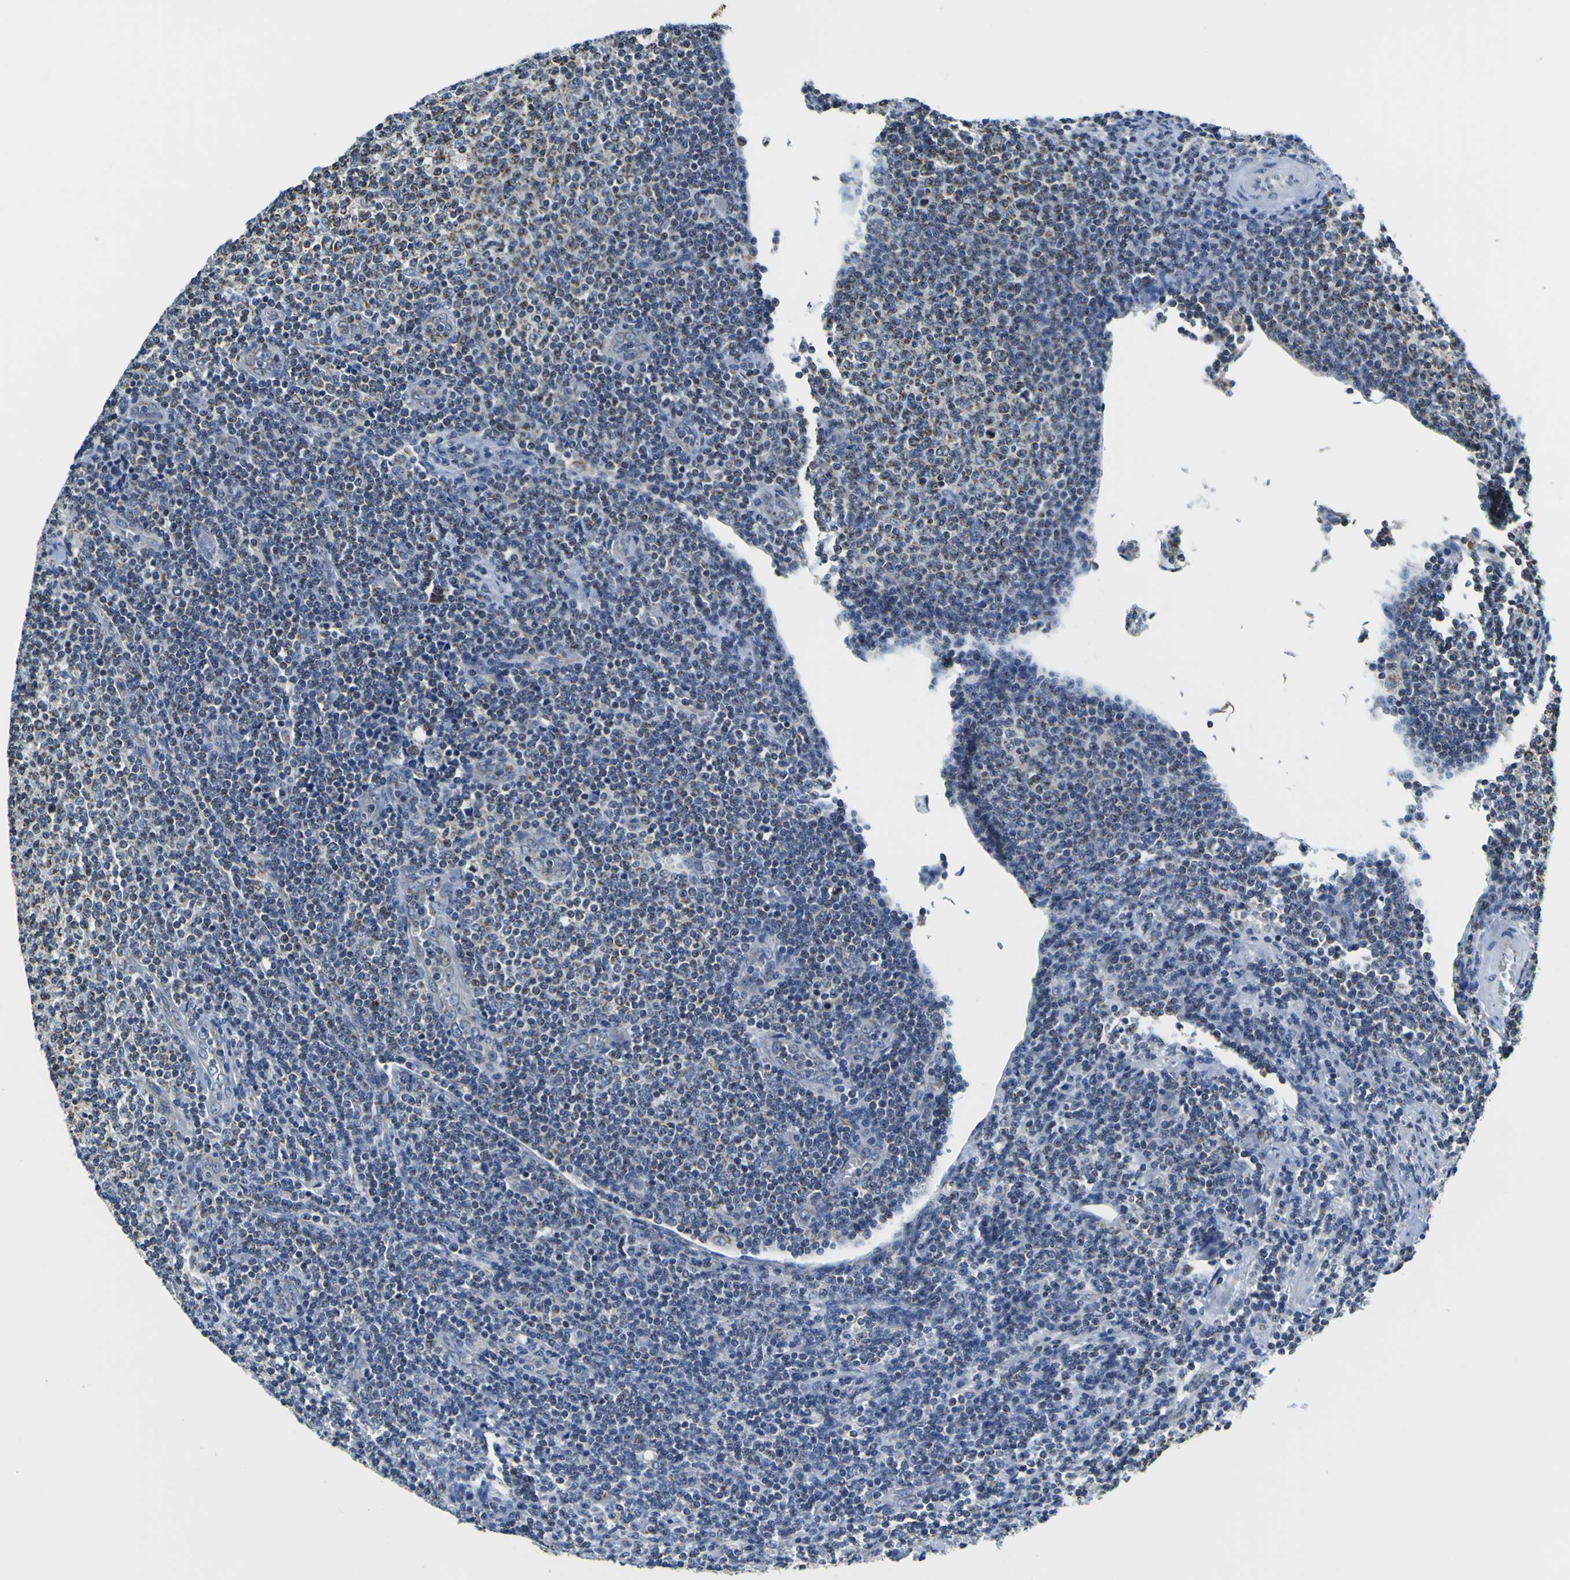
{"staining": {"intensity": "negative", "quantity": "none", "location": "none"}, "tissue": "lymphoma", "cell_type": "Tumor cells", "image_type": "cancer", "snomed": [{"axis": "morphology", "description": "Malignant lymphoma, non-Hodgkin's type, Low grade"}, {"axis": "topography", "description": "Lymph node"}], "caption": "Lymphoma was stained to show a protein in brown. There is no significant expression in tumor cells. Nuclei are stained in blue.", "gene": "LRP4", "patient": {"sex": "male", "age": 66}}